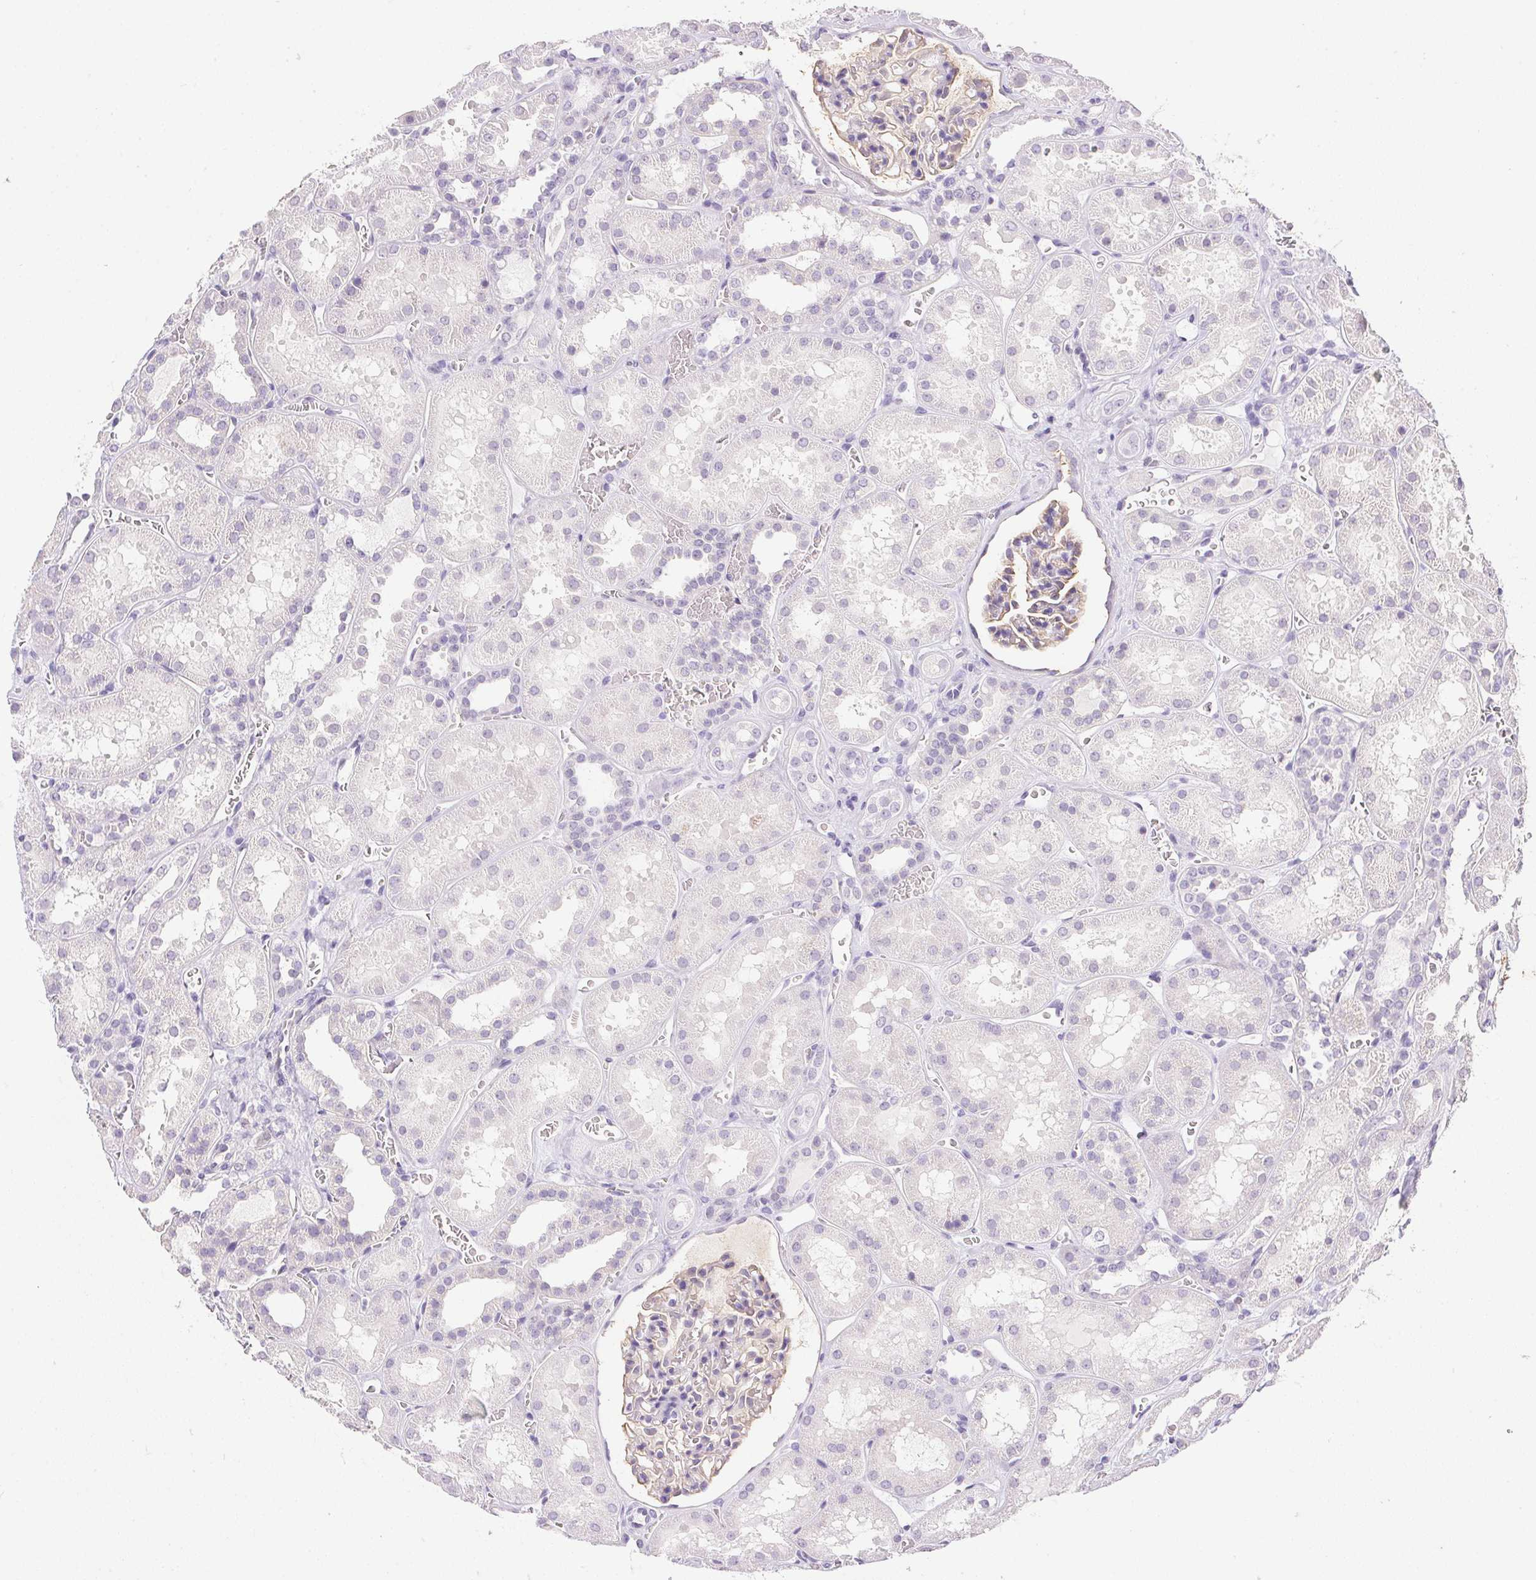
{"staining": {"intensity": "weak", "quantity": "<25%", "location": "nuclear"}, "tissue": "kidney", "cell_type": "Cells in glomeruli", "image_type": "normal", "snomed": [{"axis": "morphology", "description": "Normal tissue, NOS"}, {"axis": "topography", "description": "Kidney"}], "caption": "DAB immunohistochemical staining of benign human kidney exhibits no significant expression in cells in glomeruli. The staining was performed using DAB to visualize the protein expression in brown, while the nuclei were stained in blue with hematoxylin (Magnification: 20x).", "gene": "PRL", "patient": {"sex": "female", "age": 41}}